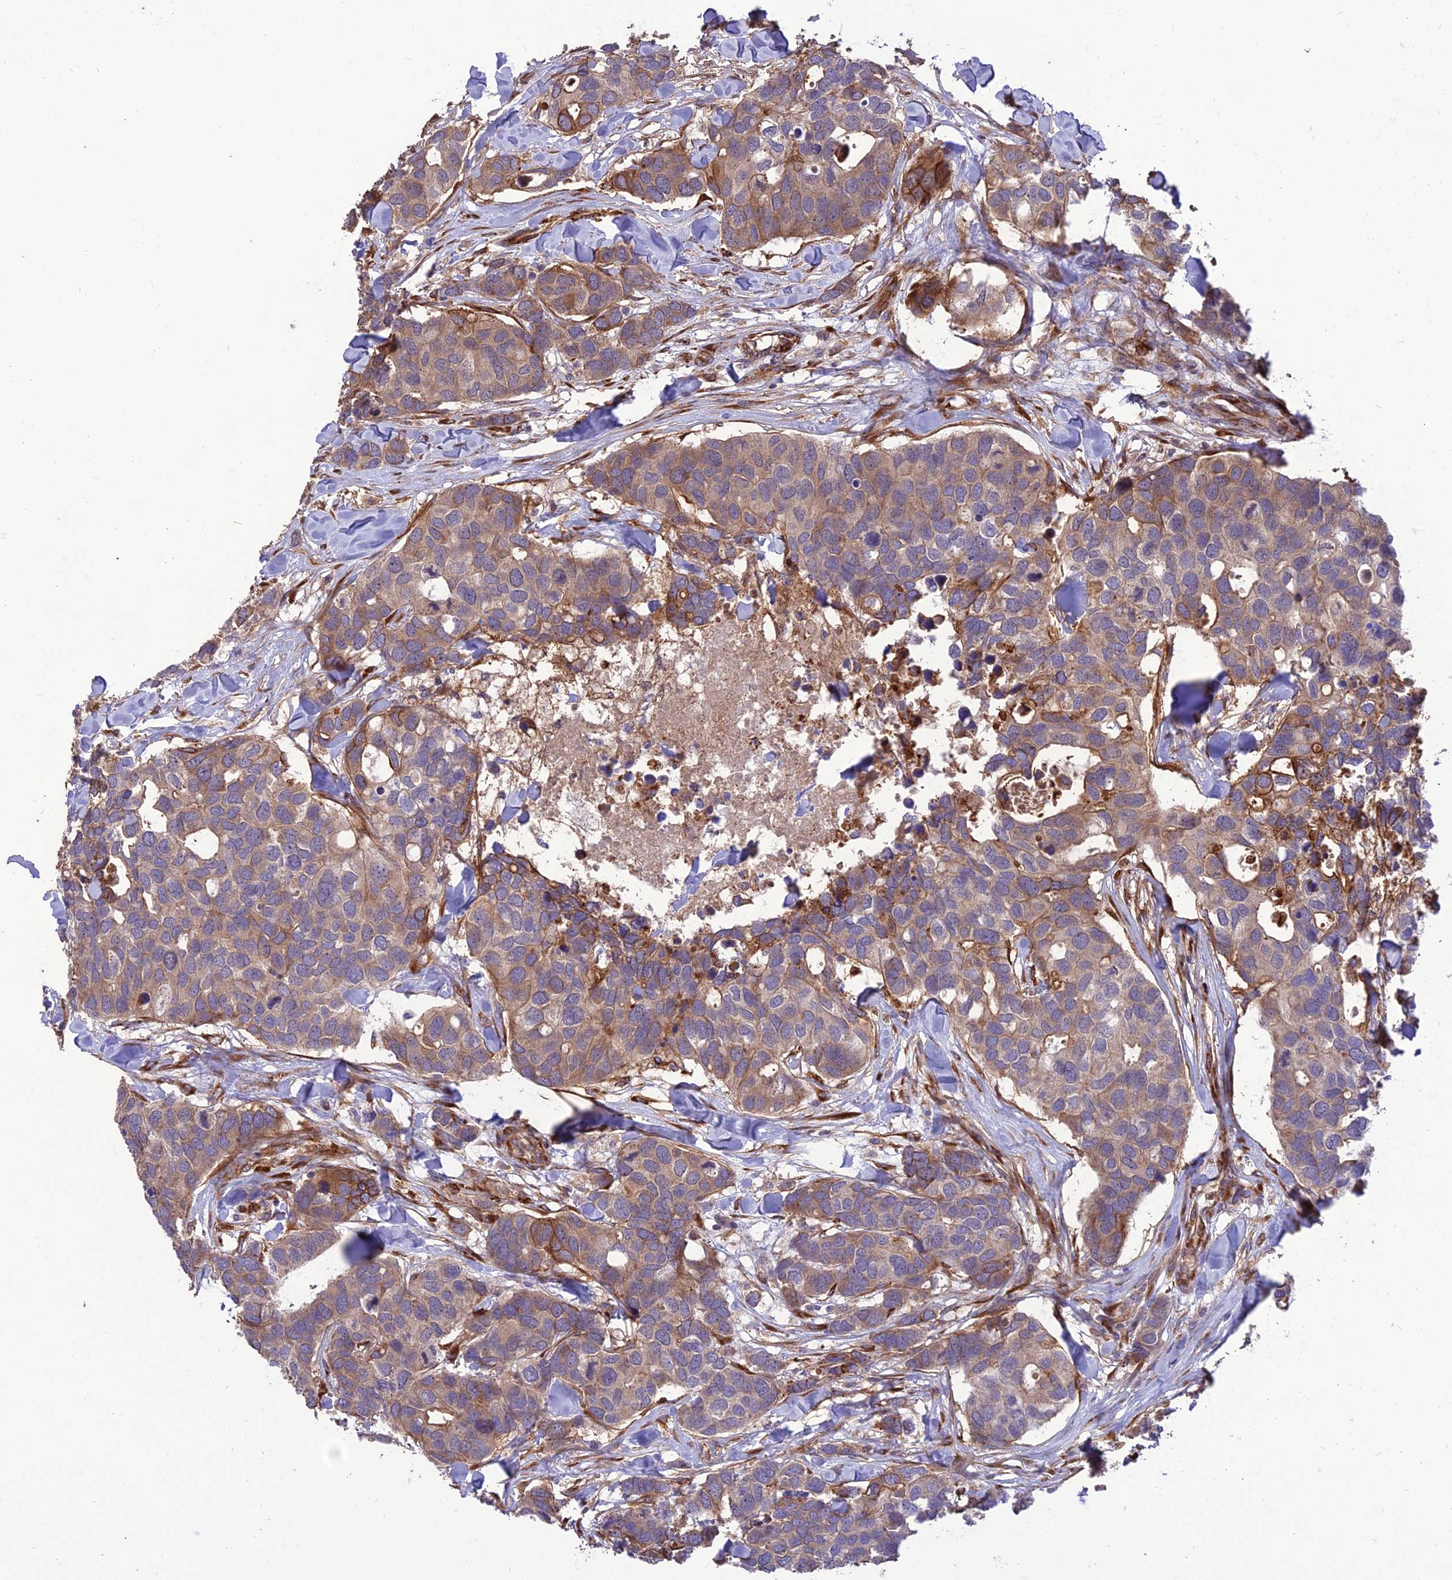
{"staining": {"intensity": "moderate", "quantity": "<25%", "location": "cytoplasmic/membranous"}, "tissue": "breast cancer", "cell_type": "Tumor cells", "image_type": "cancer", "snomed": [{"axis": "morphology", "description": "Duct carcinoma"}, {"axis": "topography", "description": "Breast"}], "caption": "Tumor cells demonstrate low levels of moderate cytoplasmic/membranous staining in about <25% of cells in human breast cancer.", "gene": "CRTAP", "patient": {"sex": "female", "age": 83}}